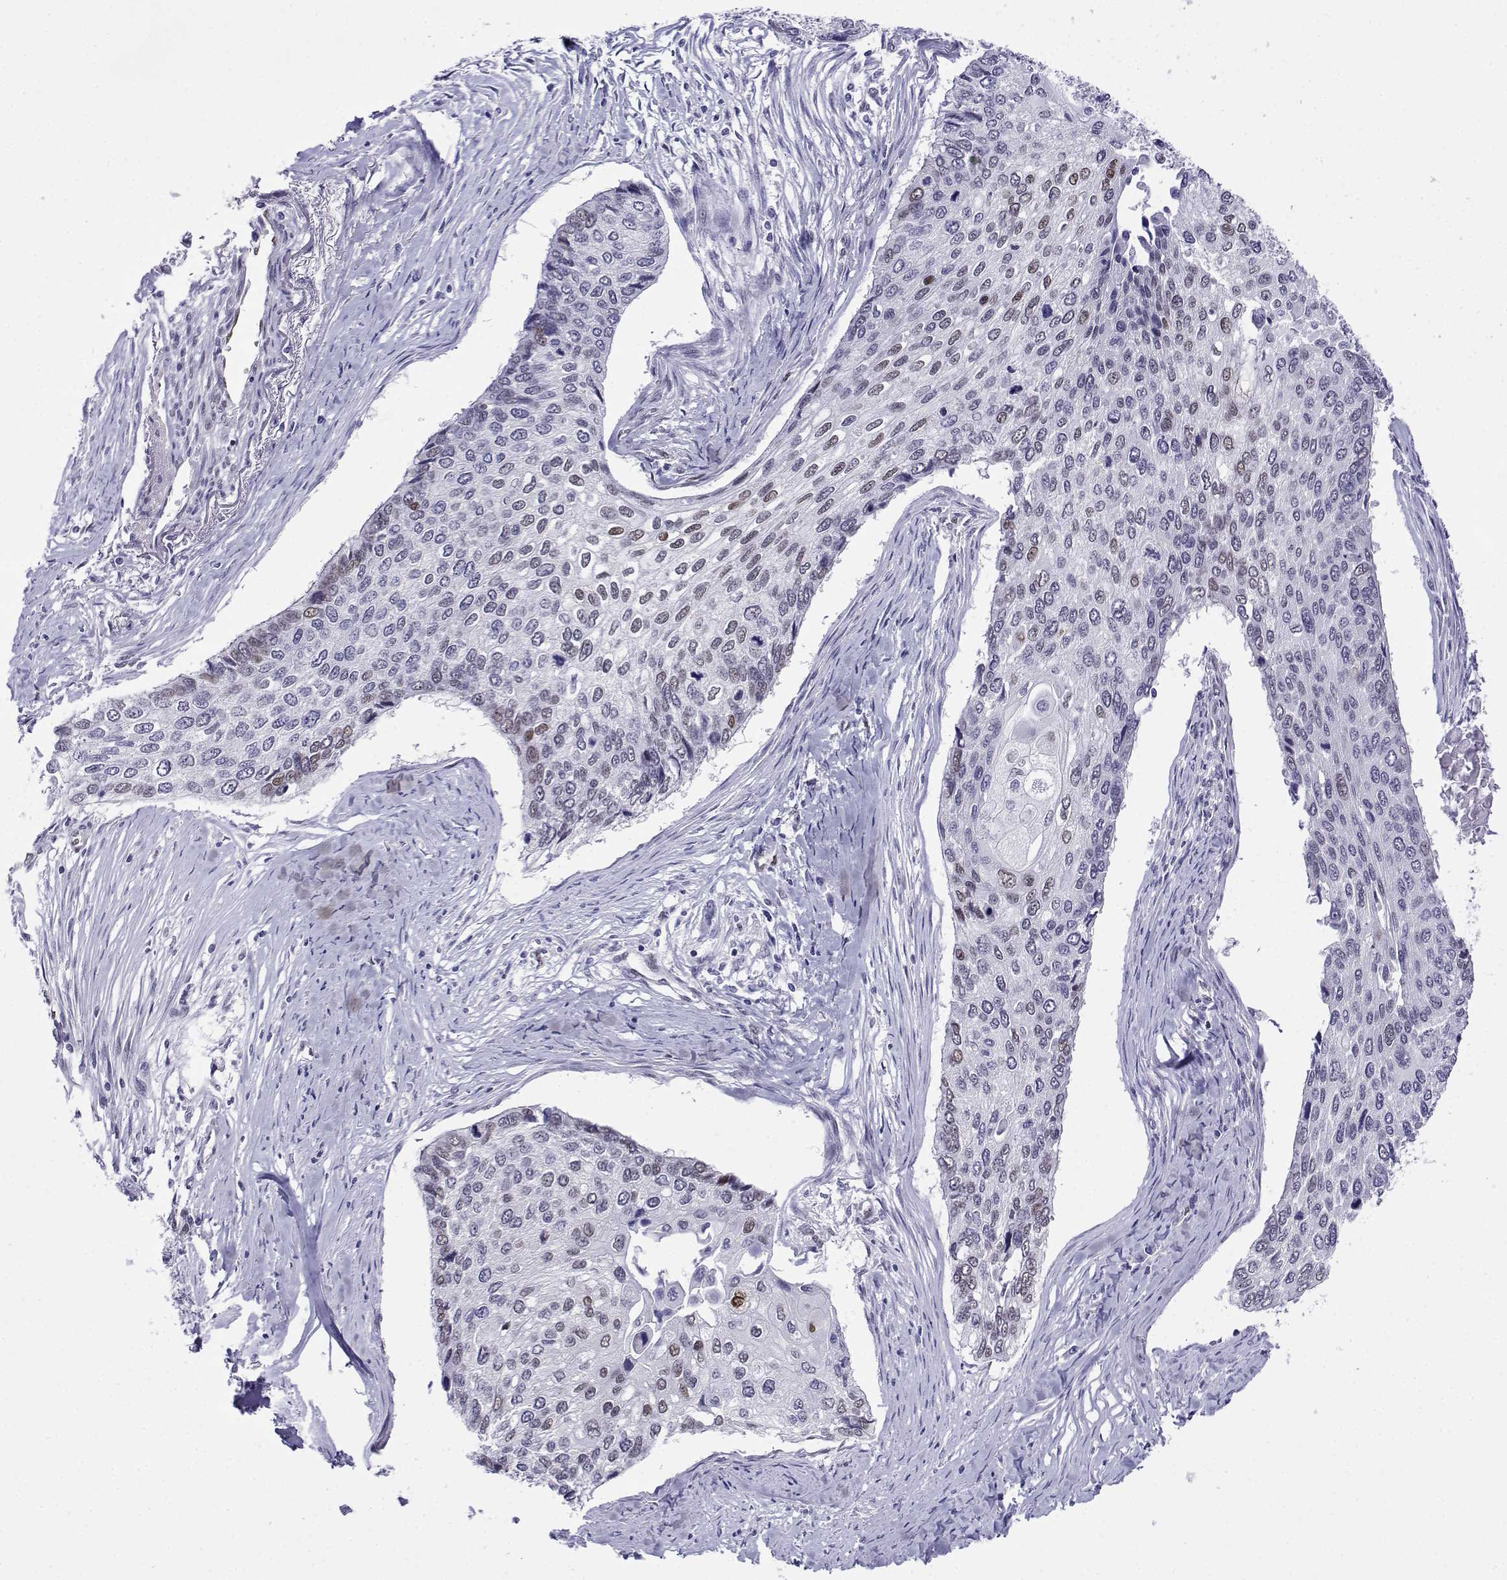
{"staining": {"intensity": "weak", "quantity": "<25%", "location": "nuclear"}, "tissue": "lung cancer", "cell_type": "Tumor cells", "image_type": "cancer", "snomed": [{"axis": "morphology", "description": "Squamous cell carcinoma, NOS"}, {"axis": "morphology", "description": "Squamous cell carcinoma, metastatic, NOS"}, {"axis": "topography", "description": "Lung"}], "caption": "This is an immunohistochemistry (IHC) image of human lung cancer. There is no positivity in tumor cells.", "gene": "ERF", "patient": {"sex": "male", "age": 63}}